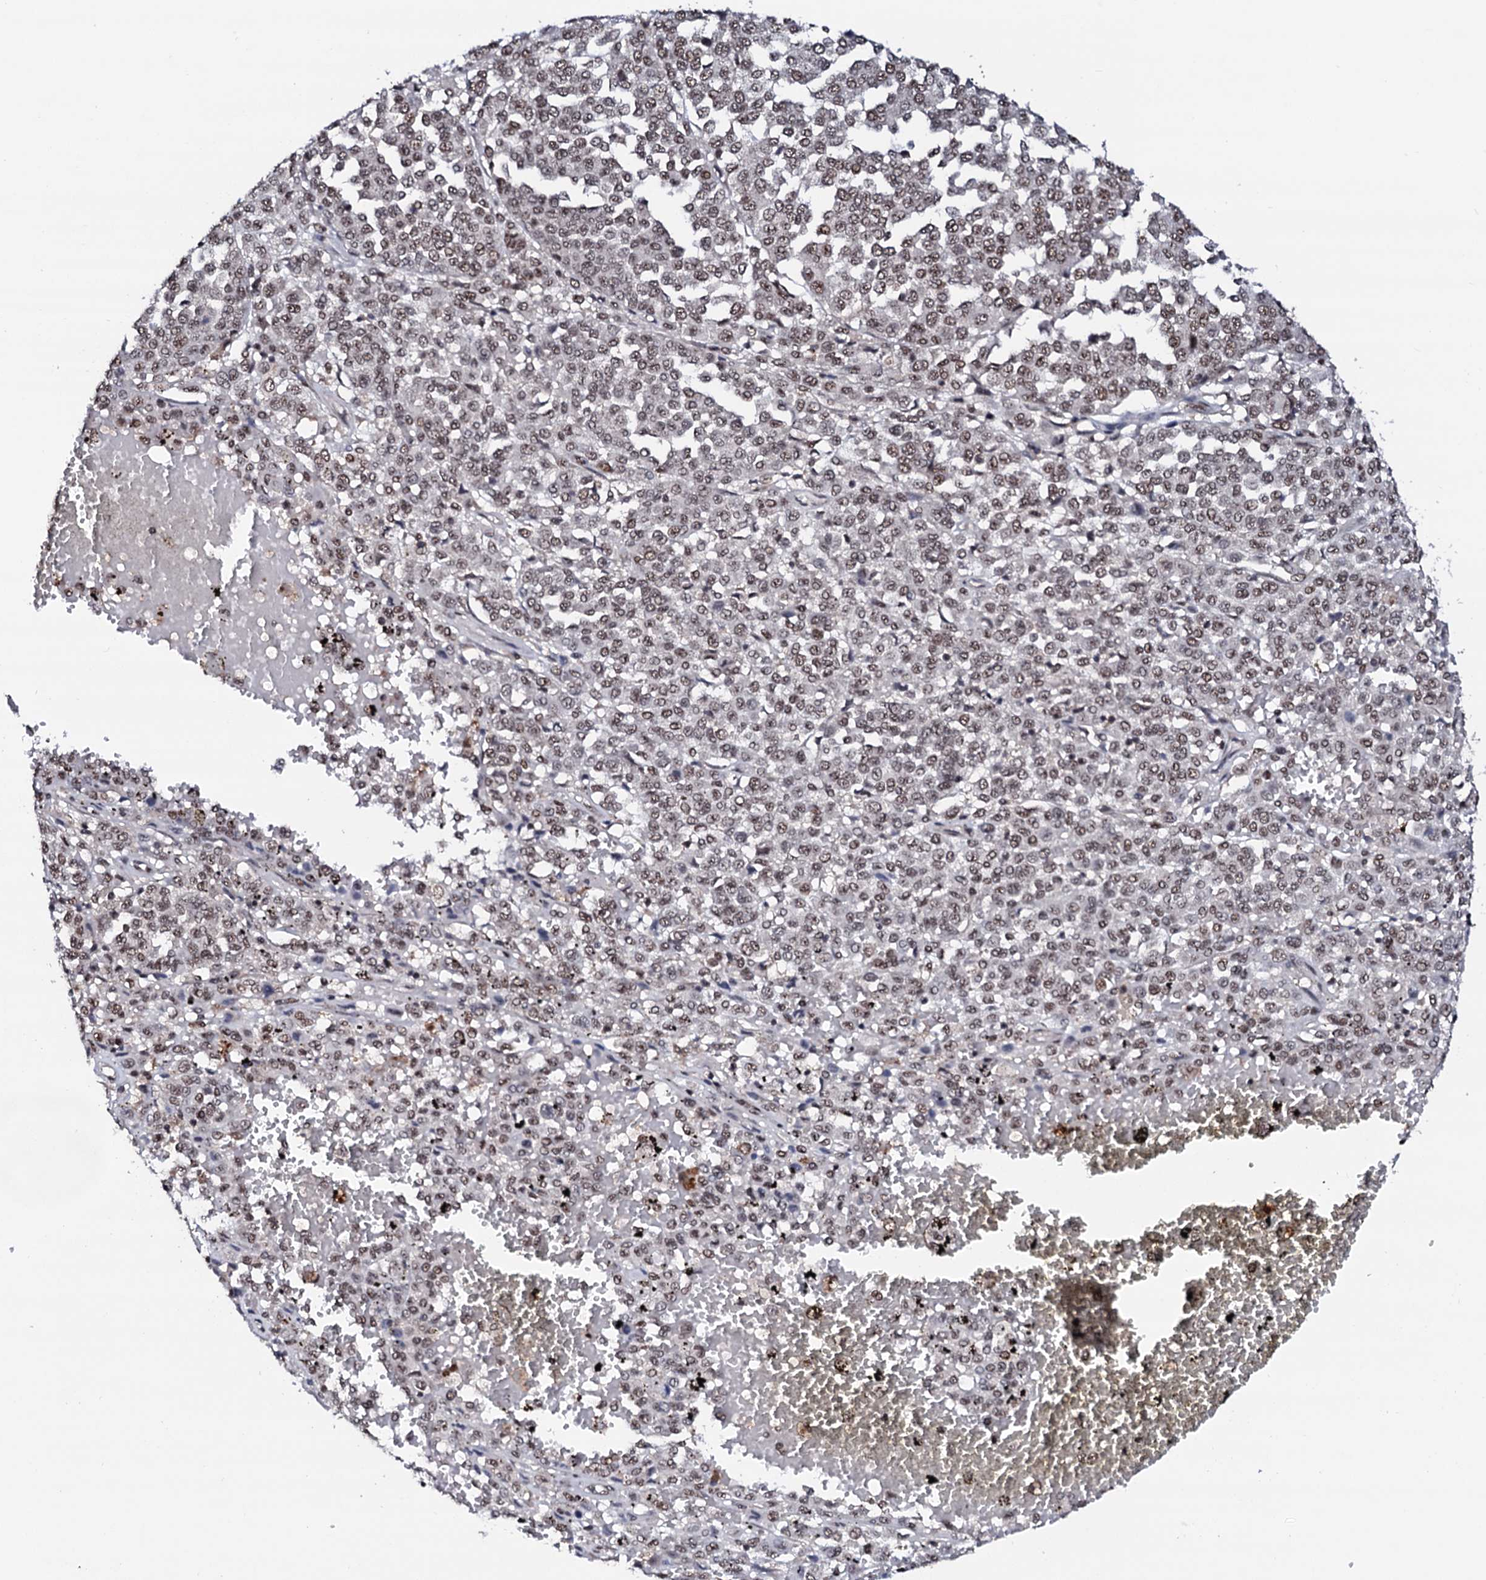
{"staining": {"intensity": "weak", "quantity": ">75%", "location": "nuclear"}, "tissue": "melanoma", "cell_type": "Tumor cells", "image_type": "cancer", "snomed": [{"axis": "morphology", "description": "Malignant melanoma, Metastatic site"}, {"axis": "topography", "description": "Pancreas"}], "caption": "Weak nuclear staining is identified in about >75% of tumor cells in malignant melanoma (metastatic site).", "gene": "PRPF18", "patient": {"sex": "female", "age": 30}}